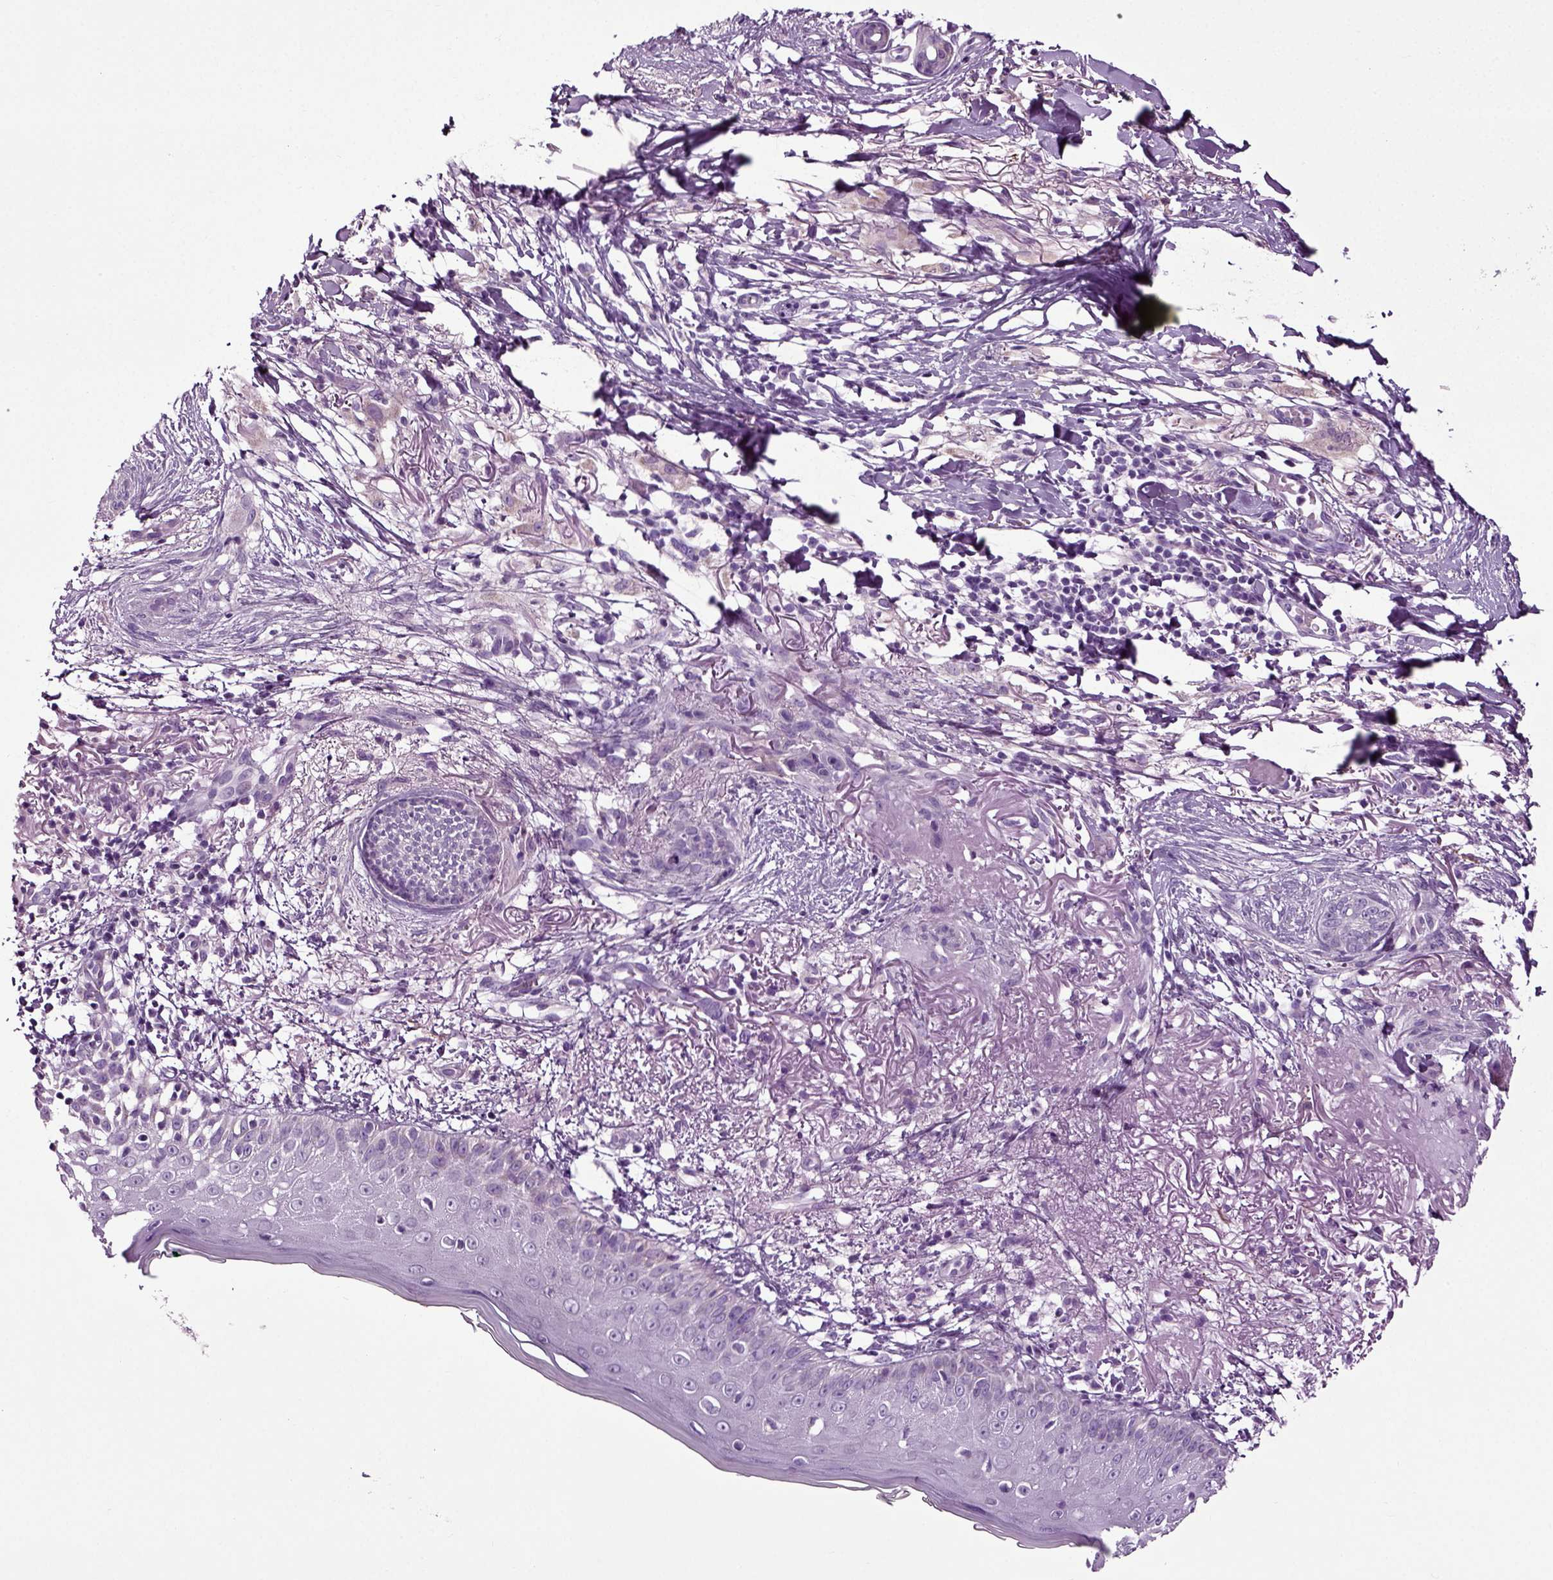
{"staining": {"intensity": "negative", "quantity": "none", "location": "none"}, "tissue": "skin cancer", "cell_type": "Tumor cells", "image_type": "cancer", "snomed": [{"axis": "morphology", "description": "Normal tissue, NOS"}, {"axis": "morphology", "description": "Basal cell carcinoma"}, {"axis": "topography", "description": "Skin"}], "caption": "Immunohistochemistry (IHC) histopathology image of basal cell carcinoma (skin) stained for a protein (brown), which demonstrates no positivity in tumor cells.", "gene": "DNAH10", "patient": {"sex": "male", "age": 84}}